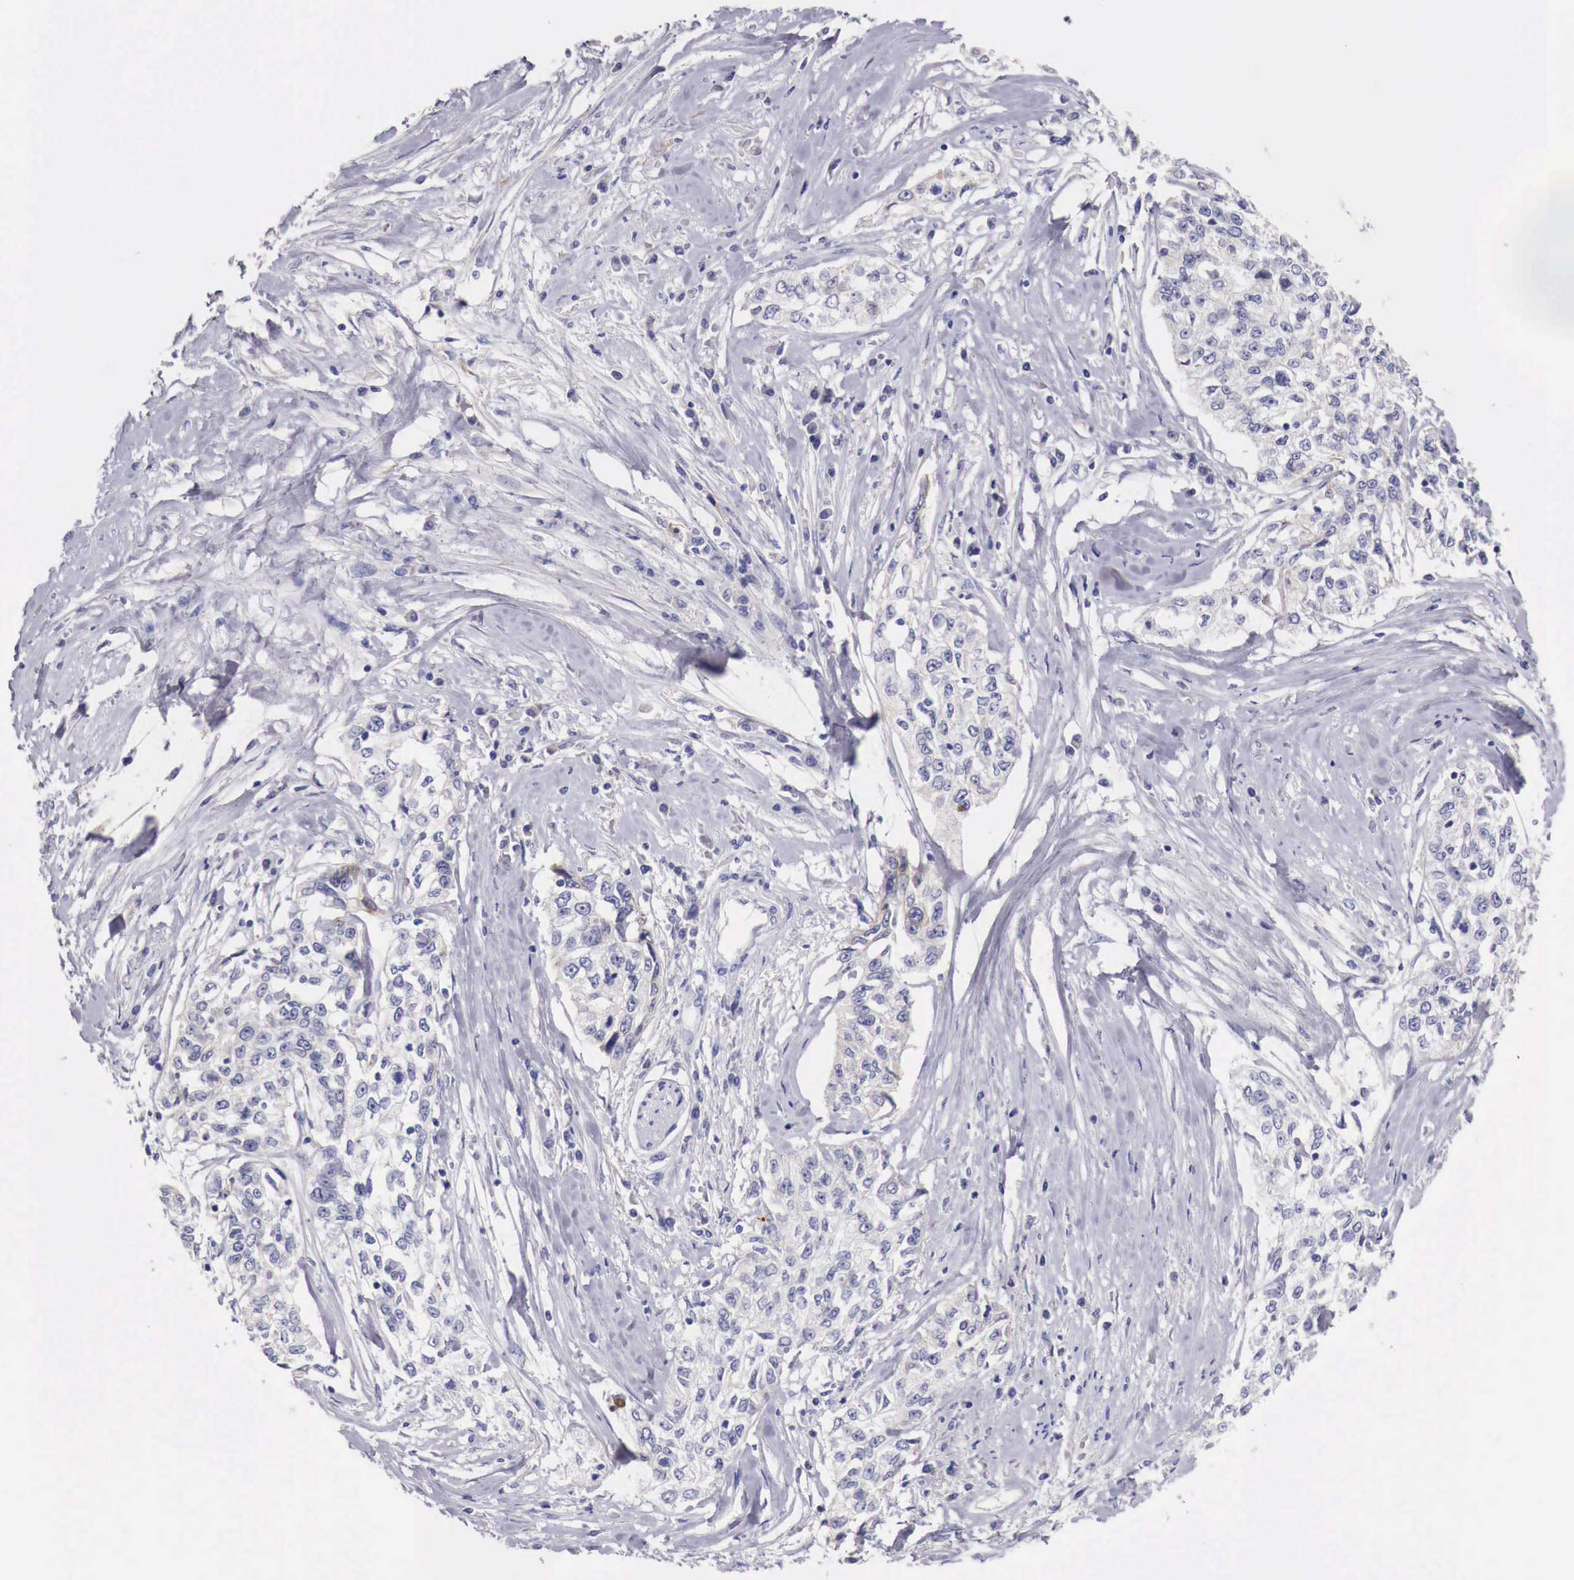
{"staining": {"intensity": "weak", "quantity": "<25%", "location": "cytoplasmic/membranous"}, "tissue": "cervical cancer", "cell_type": "Tumor cells", "image_type": "cancer", "snomed": [{"axis": "morphology", "description": "Squamous cell carcinoma, NOS"}, {"axis": "topography", "description": "Cervix"}], "caption": "Tumor cells are negative for brown protein staining in cervical cancer (squamous cell carcinoma).", "gene": "NREP", "patient": {"sex": "female", "age": 57}}